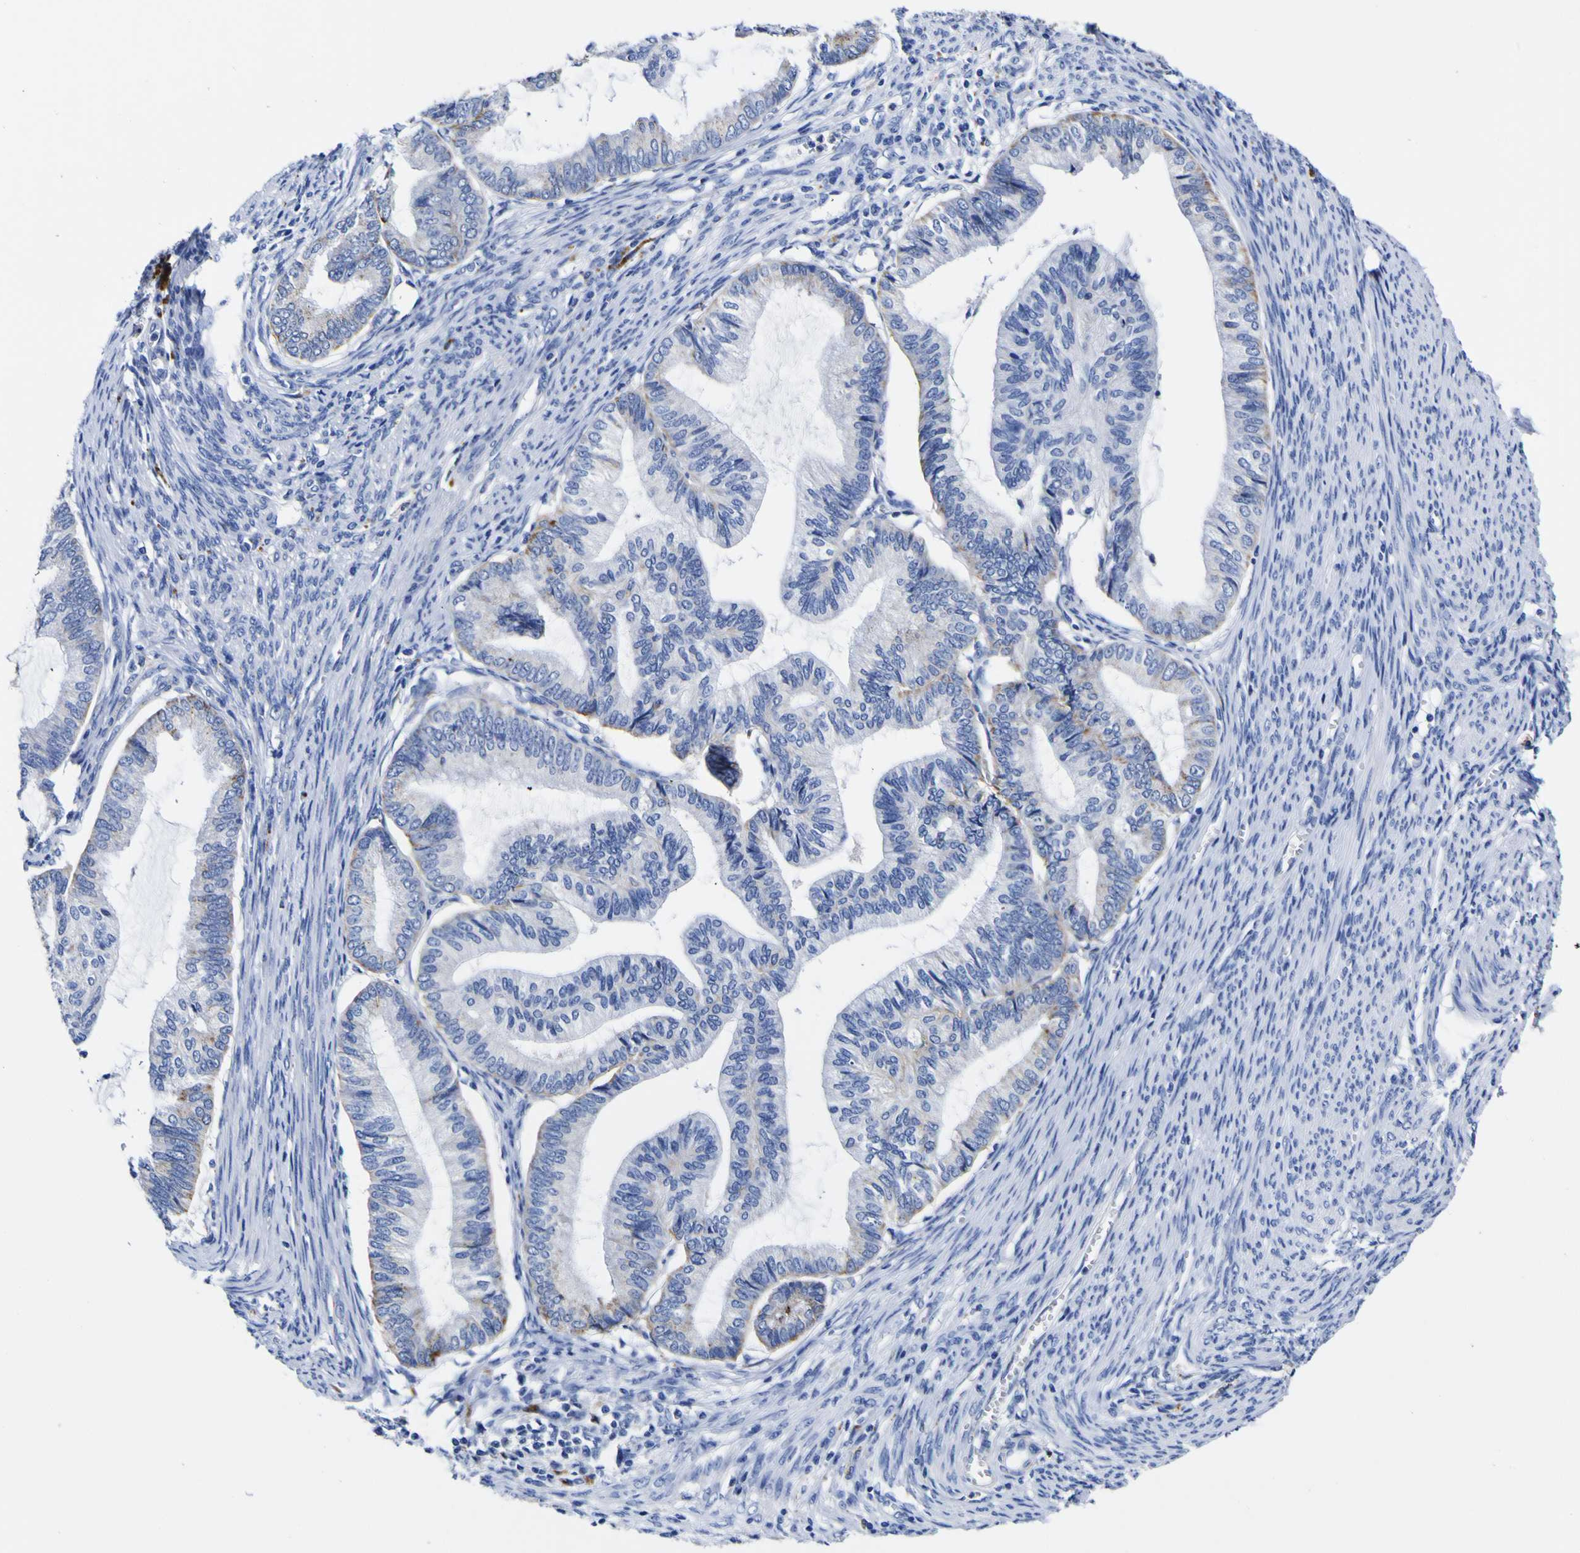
{"staining": {"intensity": "moderate", "quantity": "<25%", "location": "cytoplasmic/membranous"}, "tissue": "cervical cancer", "cell_type": "Tumor cells", "image_type": "cancer", "snomed": [{"axis": "morphology", "description": "Normal tissue, NOS"}, {"axis": "morphology", "description": "Adenocarcinoma, NOS"}, {"axis": "topography", "description": "Cervix"}, {"axis": "topography", "description": "Endometrium"}], "caption": "Protein expression by immunohistochemistry (IHC) shows moderate cytoplasmic/membranous staining in approximately <25% of tumor cells in adenocarcinoma (cervical). (DAB IHC, brown staining for protein, blue staining for nuclei).", "gene": "HLA-DQA1", "patient": {"sex": "female", "age": 86}}